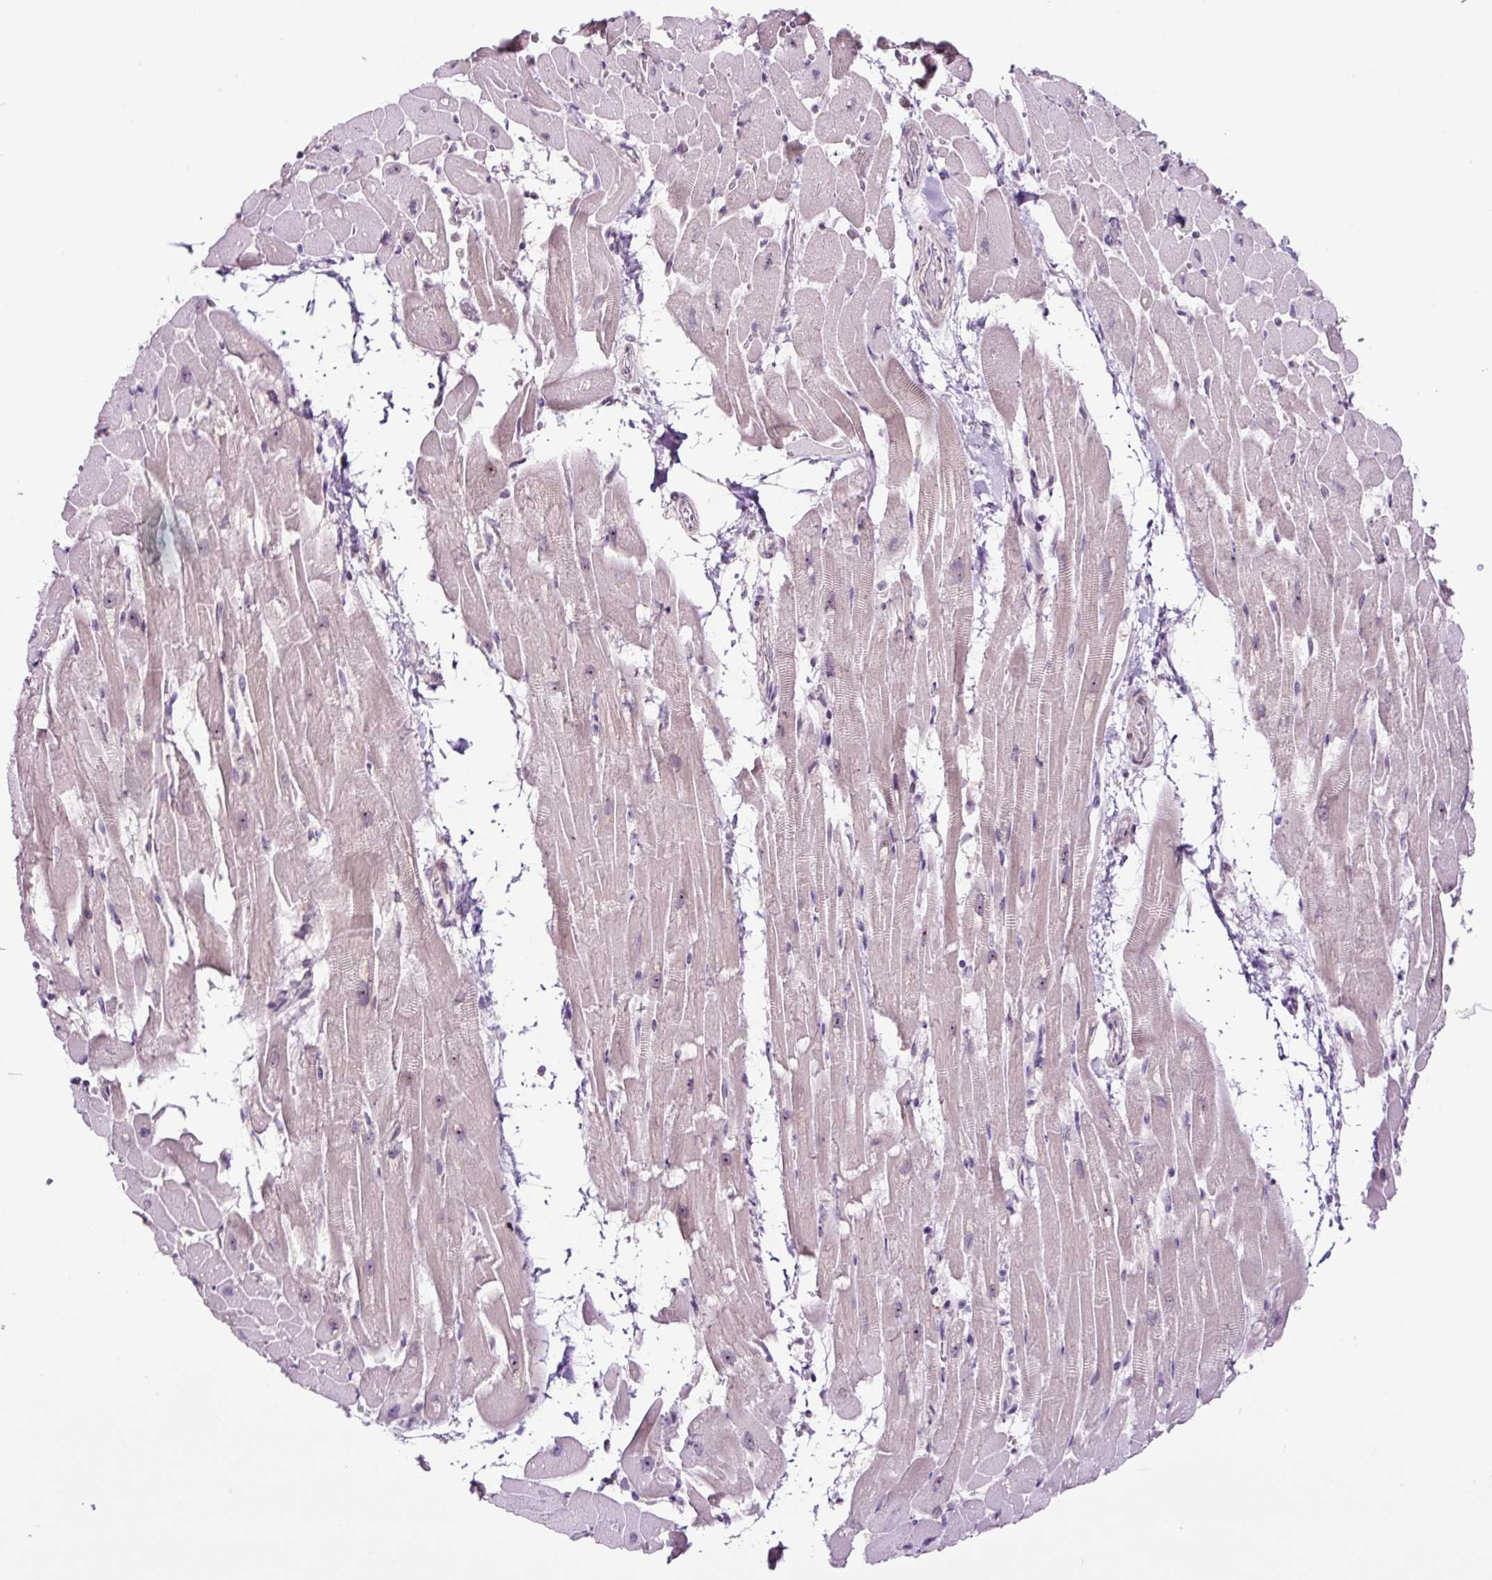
{"staining": {"intensity": "negative", "quantity": "none", "location": "none"}, "tissue": "heart muscle", "cell_type": "Cardiomyocytes", "image_type": "normal", "snomed": [{"axis": "morphology", "description": "Normal tissue, NOS"}, {"axis": "topography", "description": "Heart"}], "caption": "Micrograph shows no significant protein staining in cardiomyocytes of unremarkable heart muscle.", "gene": "NOM1", "patient": {"sex": "male", "age": 37}}